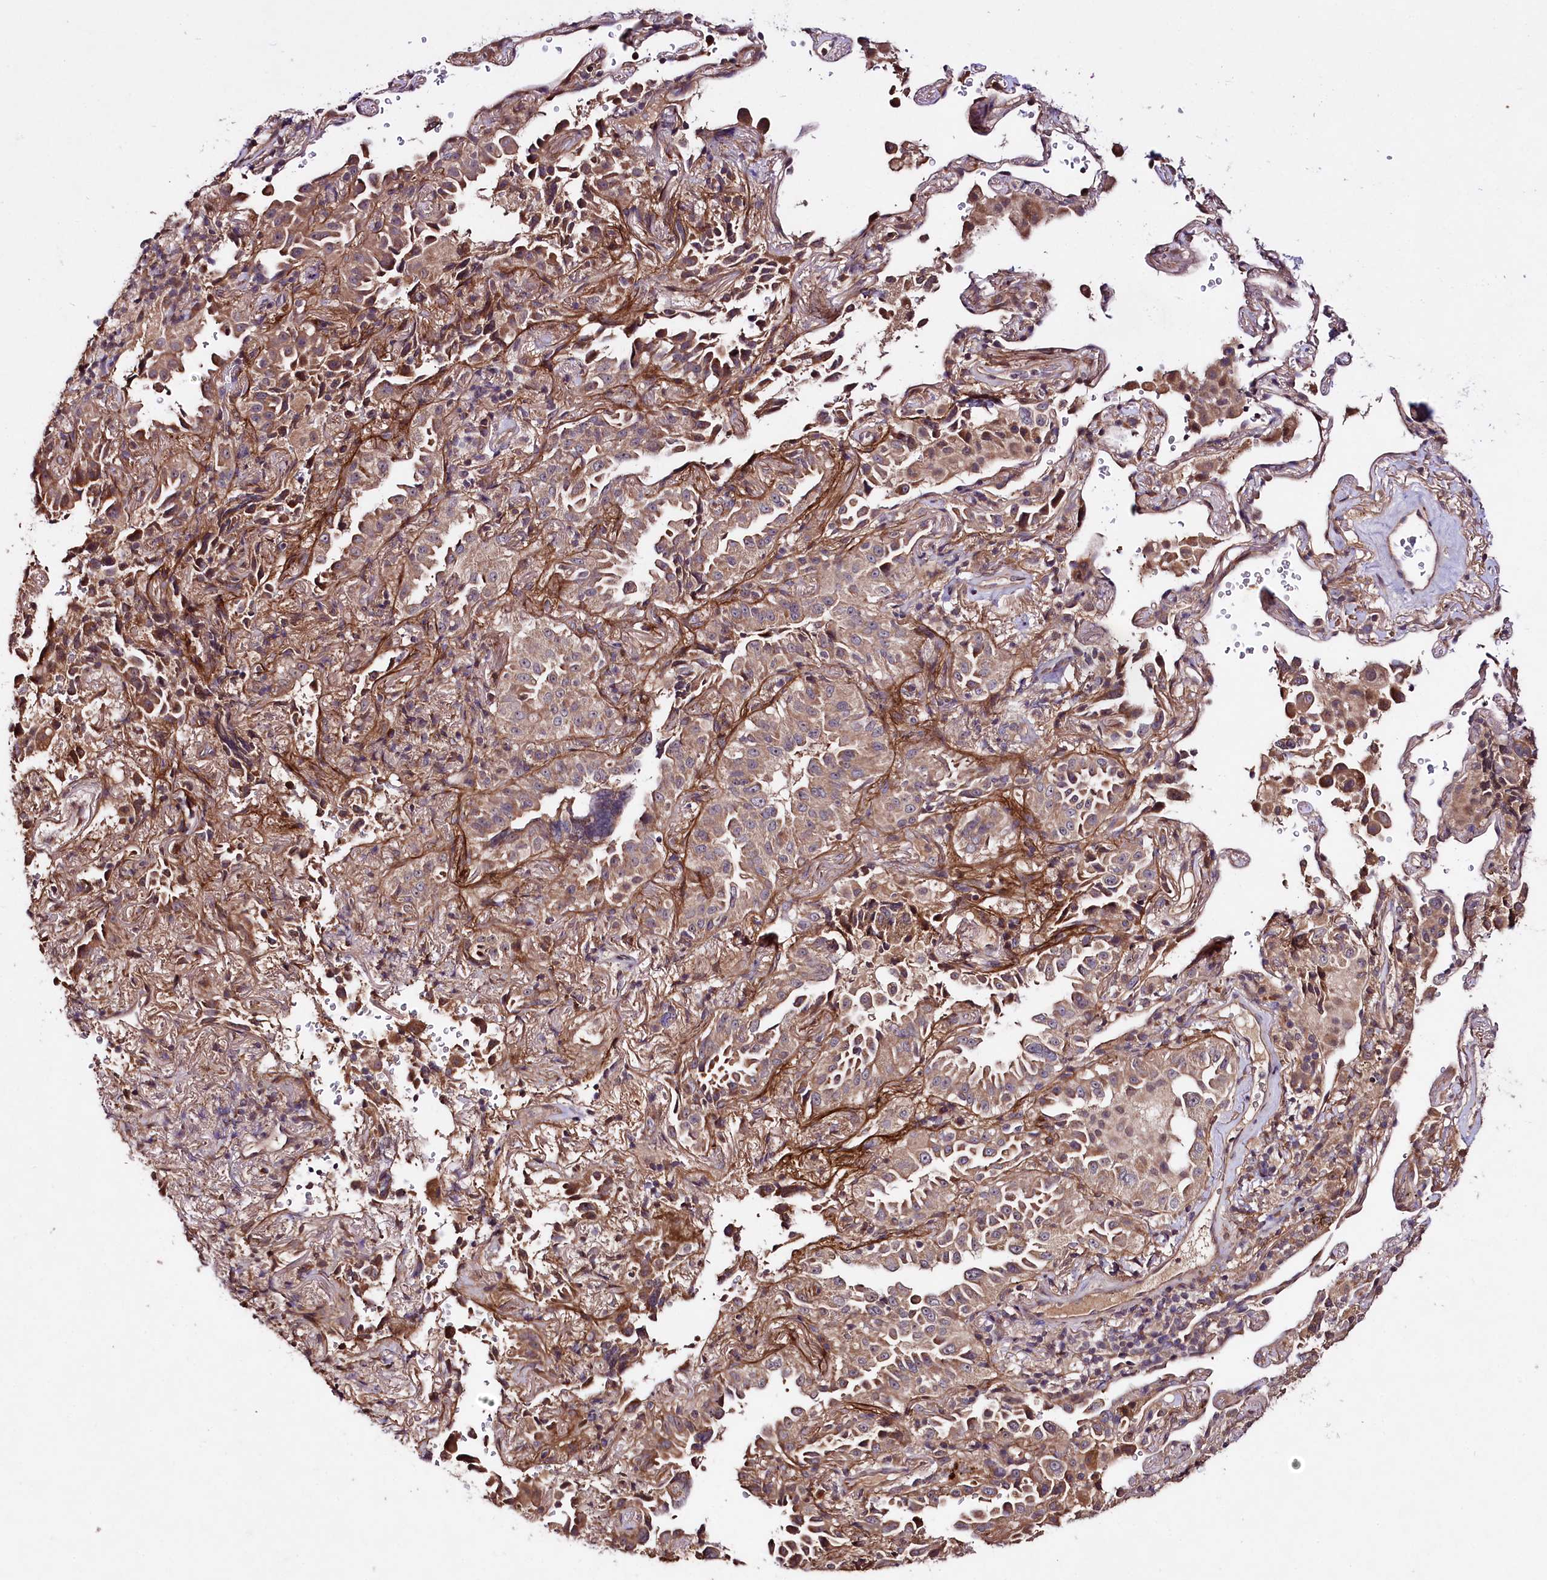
{"staining": {"intensity": "moderate", "quantity": ">75%", "location": "cytoplasmic/membranous"}, "tissue": "lung cancer", "cell_type": "Tumor cells", "image_type": "cancer", "snomed": [{"axis": "morphology", "description": "Adenocarcinoma, NOS"}, {"axis": "topography", "description": "Lung"}], "caption": "Immunohistochemistry (IHC) micrograph of neoplastic tissue: lung adenocarcinoma stained using IHC displays medium levels of moderate protein expression localized specifically in the cytoplasmic/membranous of tumor cells, appearing as a cytoplasmic/membranous brown color.", "gene": "TNPO3", "patient": {"sex": "female", "age": 69}}